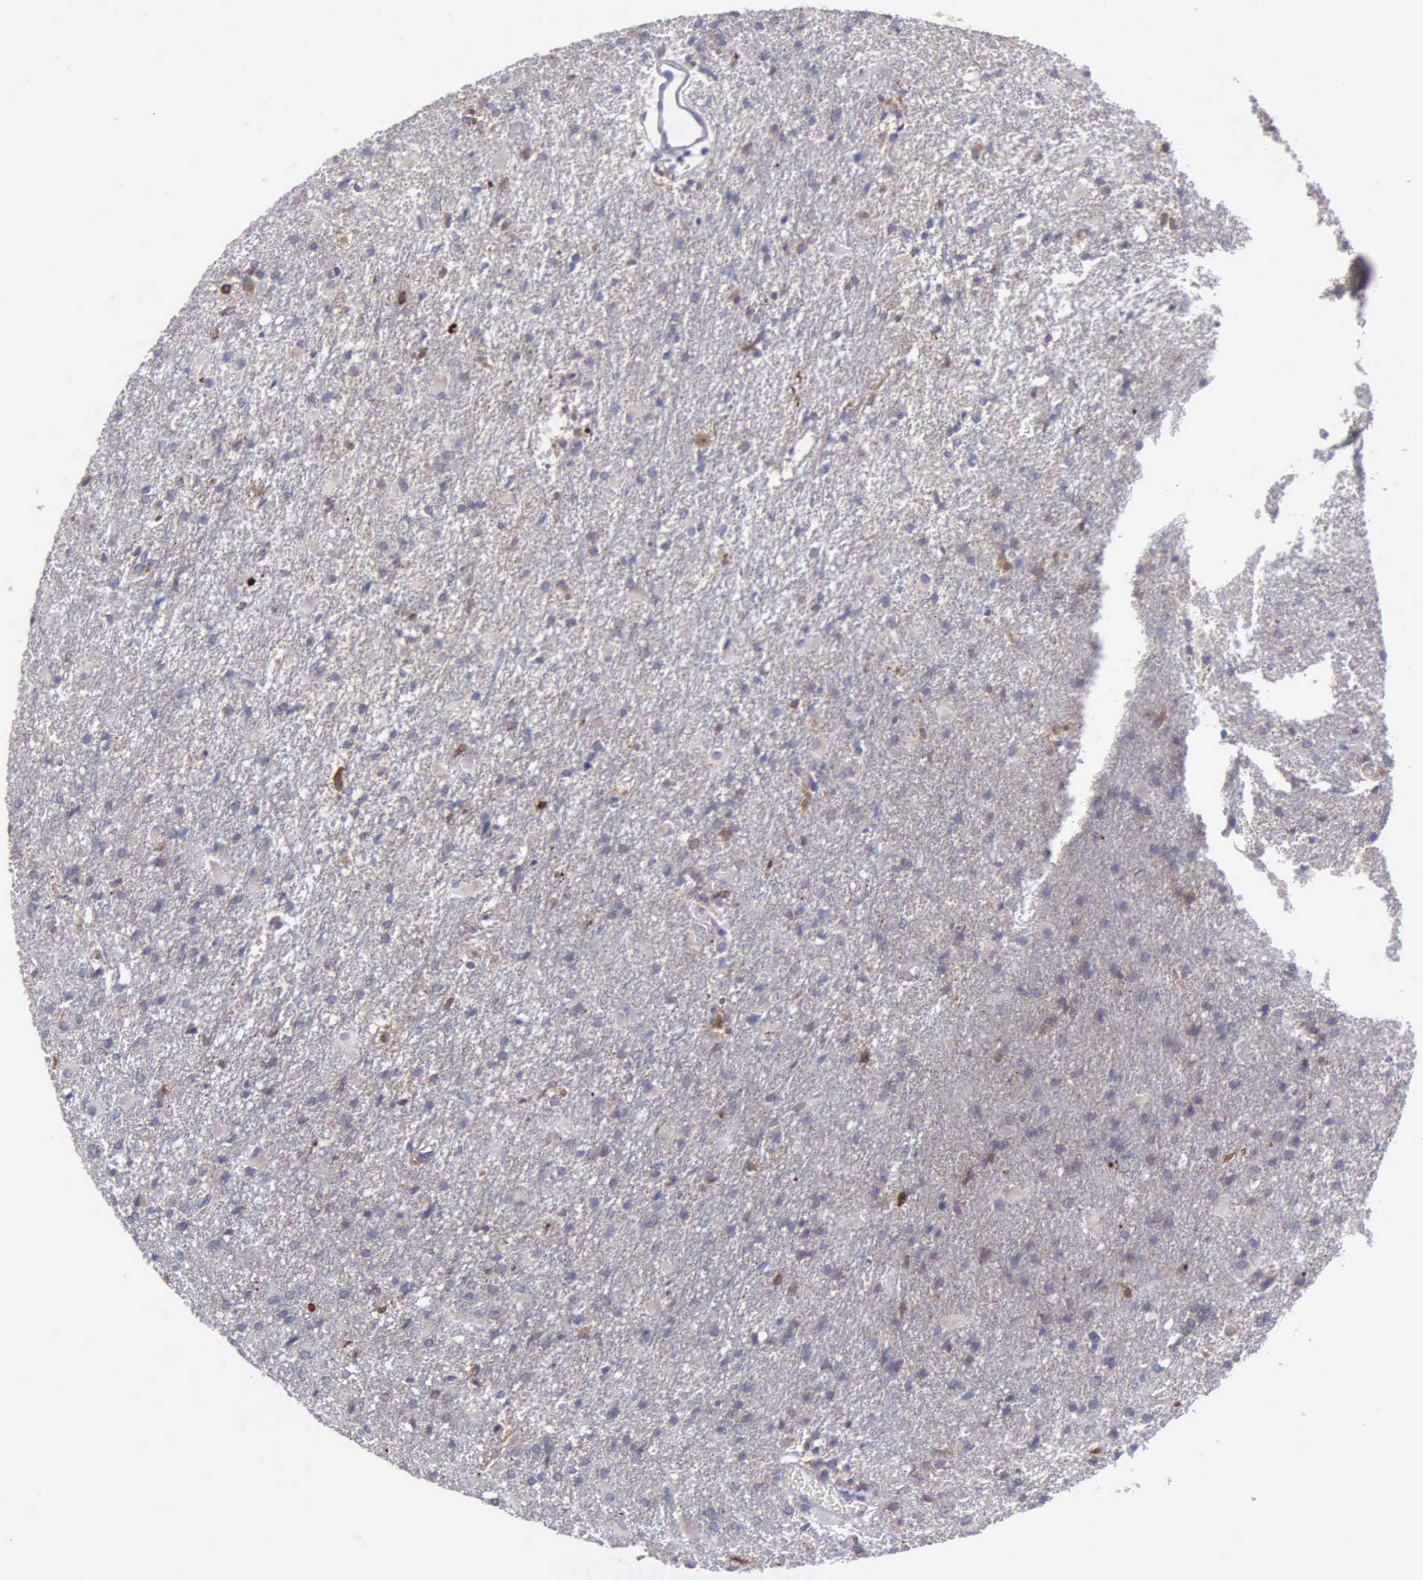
{"staining": {"intensity": "moderate", "quantity": "<25%", "location": "cytoplasmic/membranous"}, "tissue": "glioma", "cell_type": "Tumor cells", "image_type": "cancer", "snomed": [{"axis": "morphology", "description": "Glioma, malignant, High grade"}, {"axis": "topography", "description": "Brain"}], "caption": "This histopathology image shows immunohistochemistry staining of glioma, with low moderate cytoplasmic/membranous expression in approximately <25% of tumor cells.", "gene": "APP", "patient": {"sex": "male", "age": 68}}